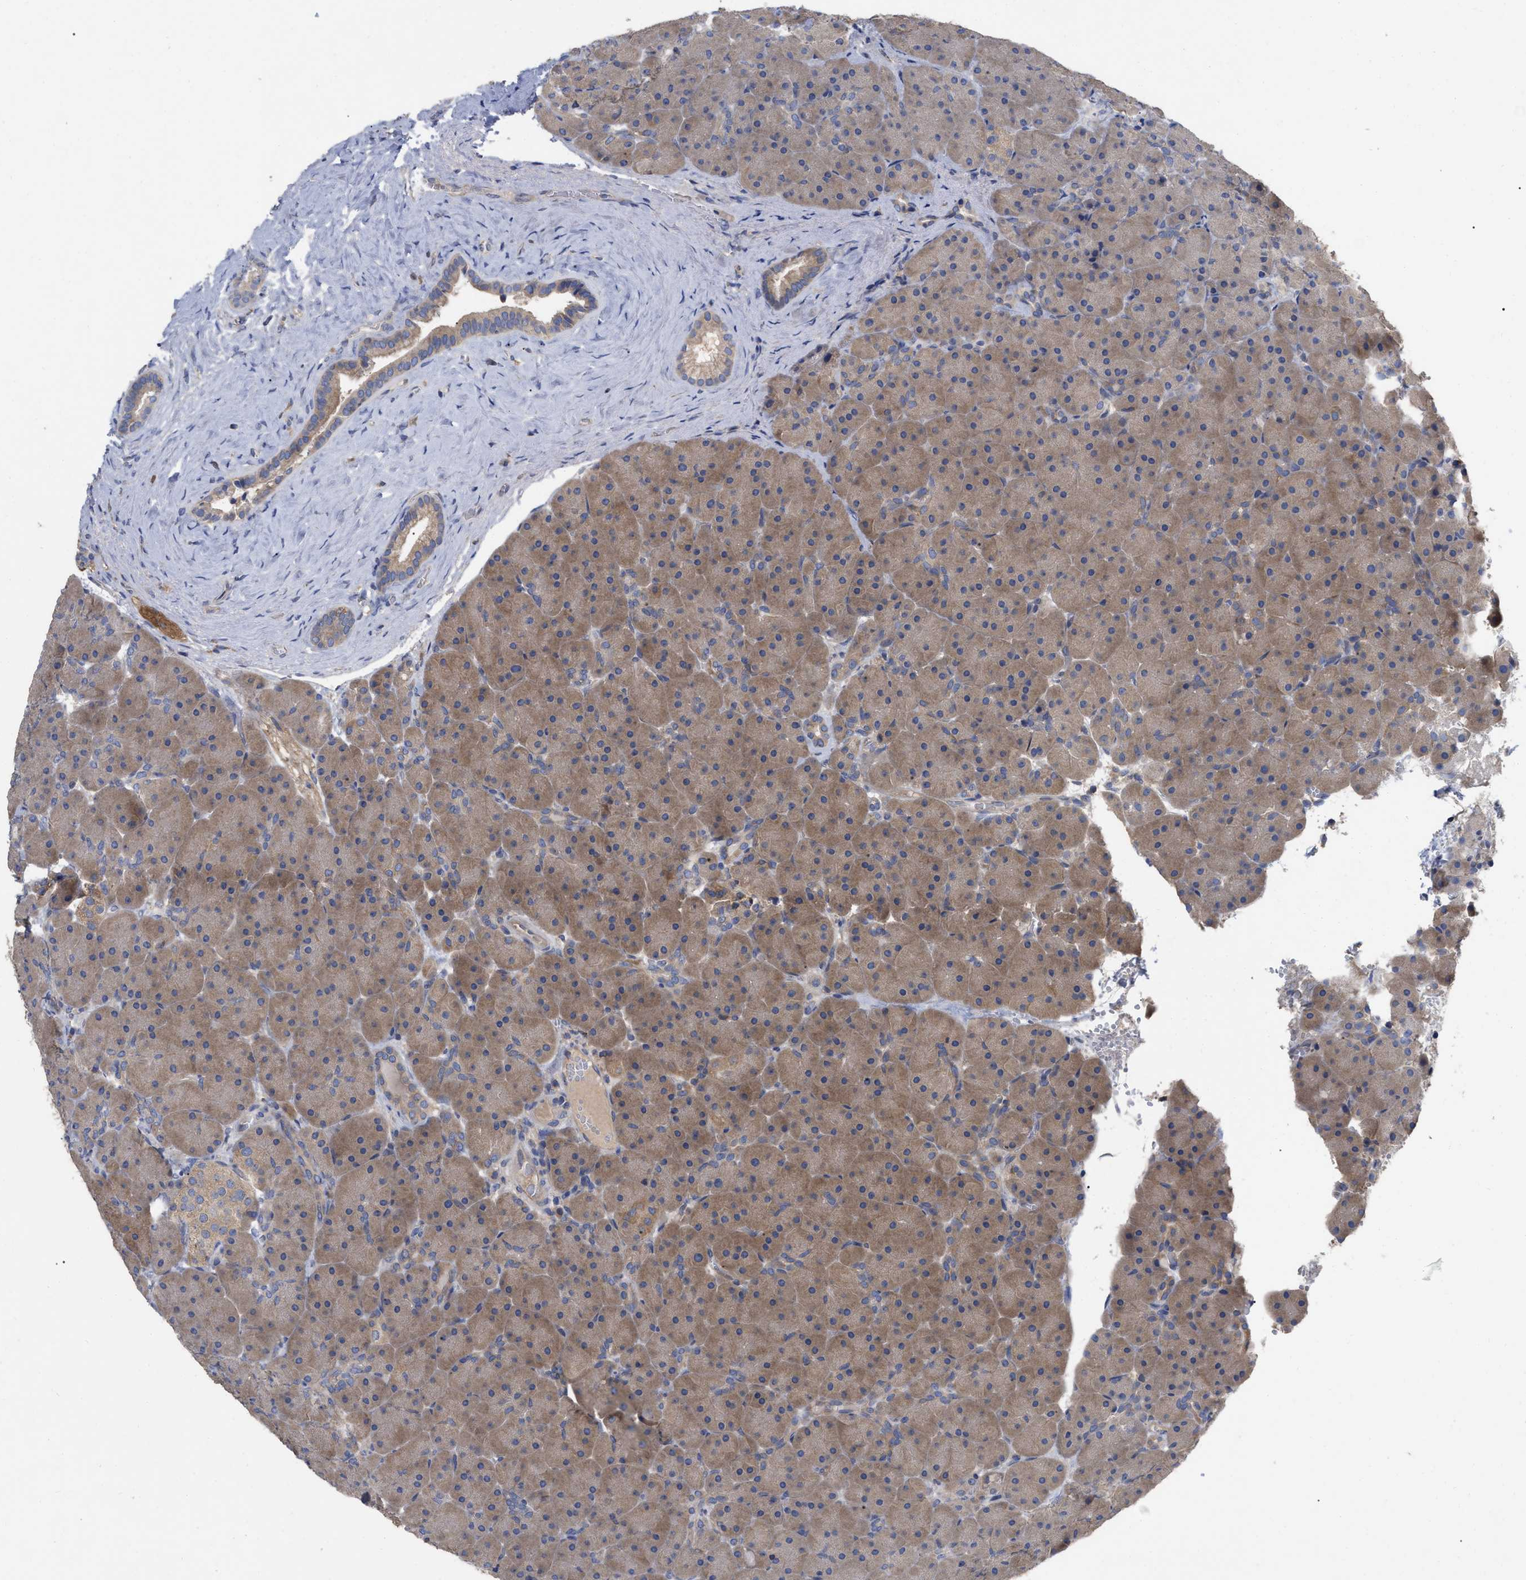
{"staining": {"intensity": "moderate", "quantity": ">75%", "location": "cytoplasmic/membranous"}, "tissue": "pancreas", "cell_type": "Exocrine glandular cells", "image_type": "normal", "snomed": [{"axis": "morphology", "description": "Normal tissue, NOS"}, {"axis": "topography", "description": "Pancreas"}], "caption": "Immunohistochemistry (IHC) of unremarkable pancreas shows medium levels of moderate cytoplasmic/membranous staining in approximately >75% of exocrine glandular cells.", "gene": "RAP1GDS1", "patient": {"sex": "male", "age": 66}}